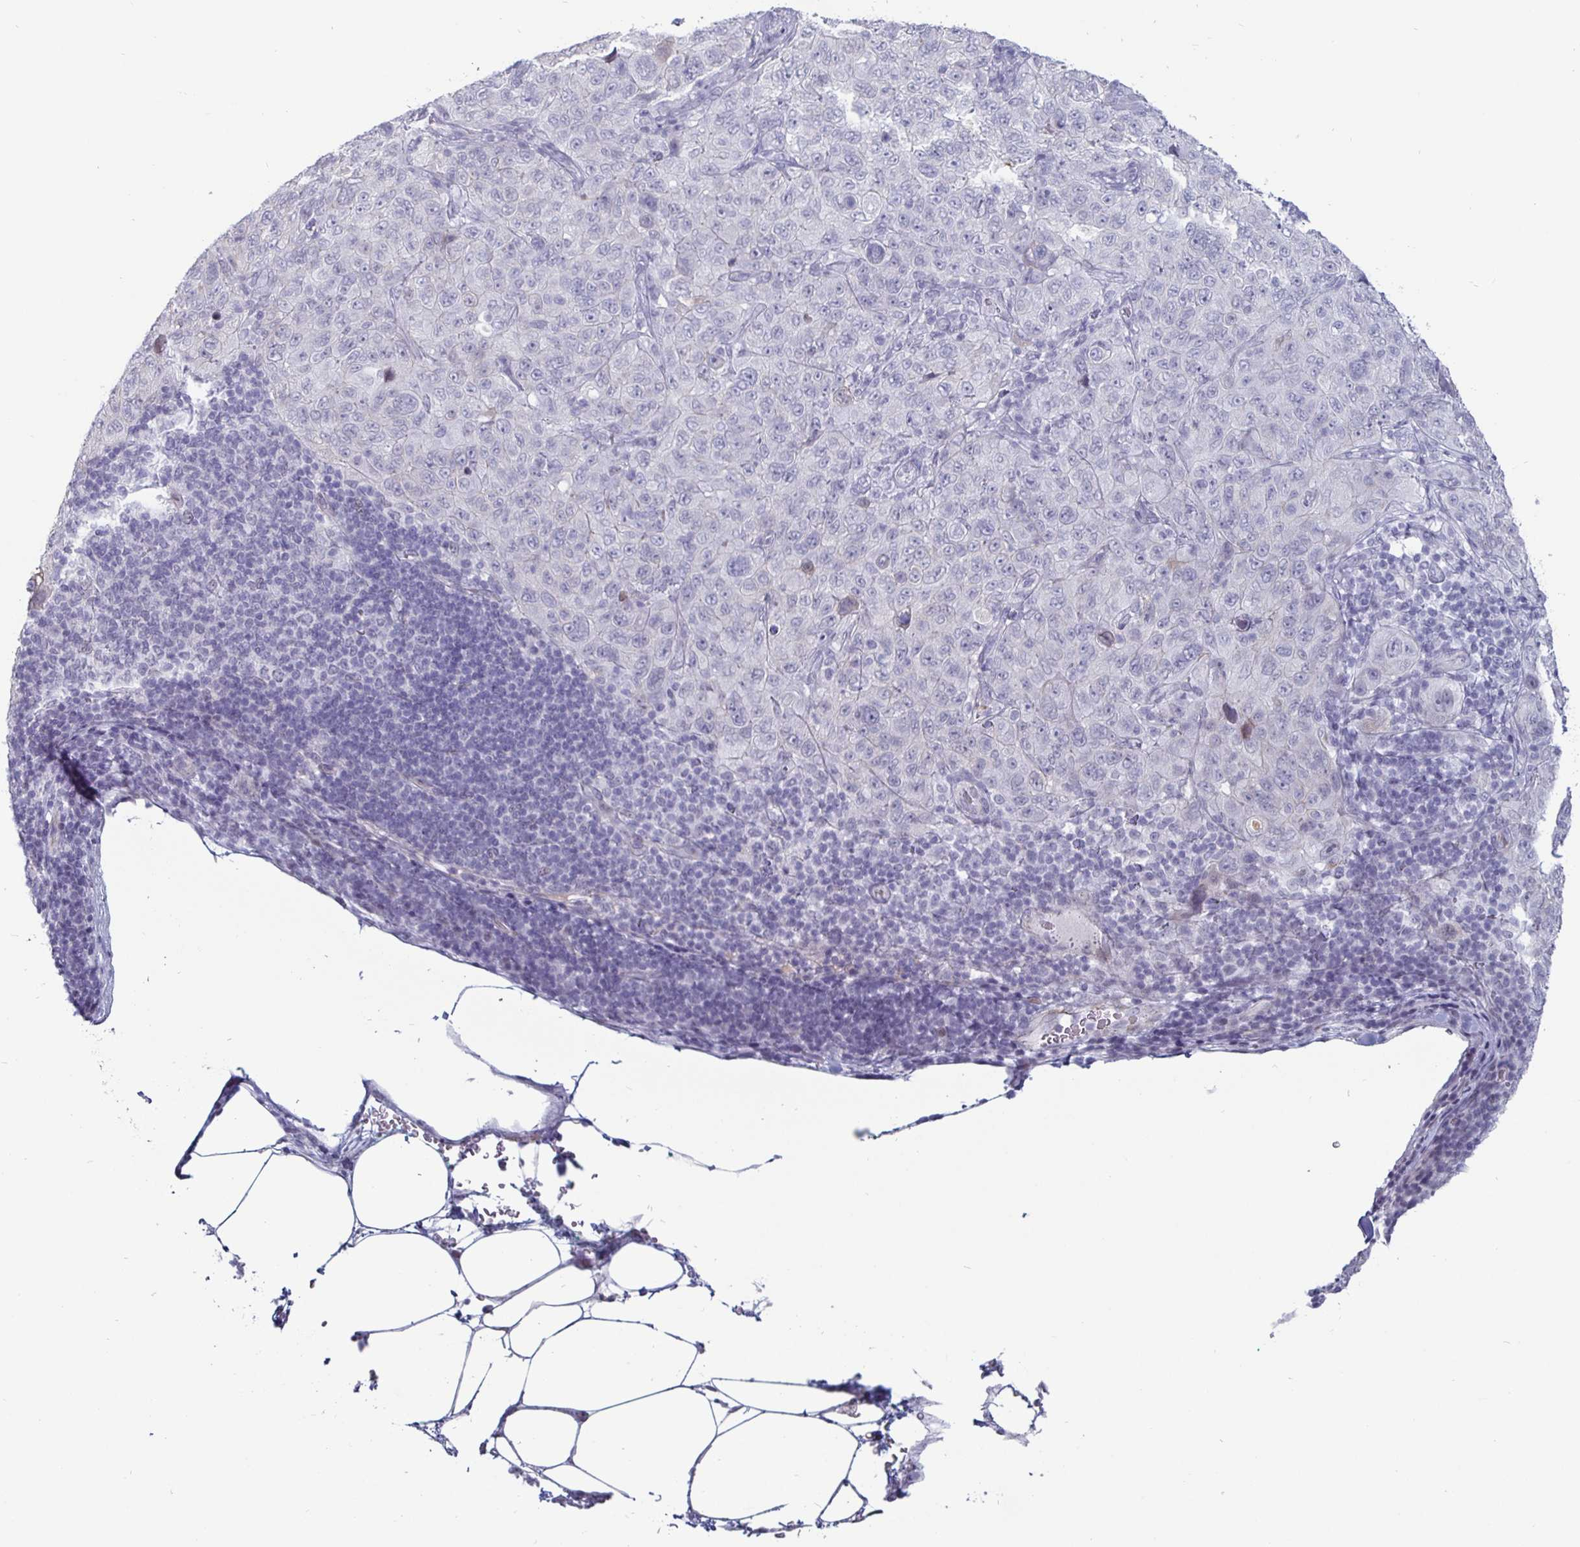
{"staining": {"intensity": "negative", "quantity": "none", "location": "none"}, "tissue": "pancreatic cancer", "cell_type": "Tumor cells", "image_type": "cancer", "snomed": [{"axis": "morphology", "description": "Adenocarcinoma, NOS"}, {"axis": "topography", "description": "Pancreas"}], "caption": "Immunohistochemistry image of neoplastic tissue: pancreatic cancer (adenocarcinoma) stained with DAB (3,3'-diaminobenzidine) shows no significant protein expression in tumor cells.", "gene": "OOSP2", "patient": {"sex": "male", "age": 68}}